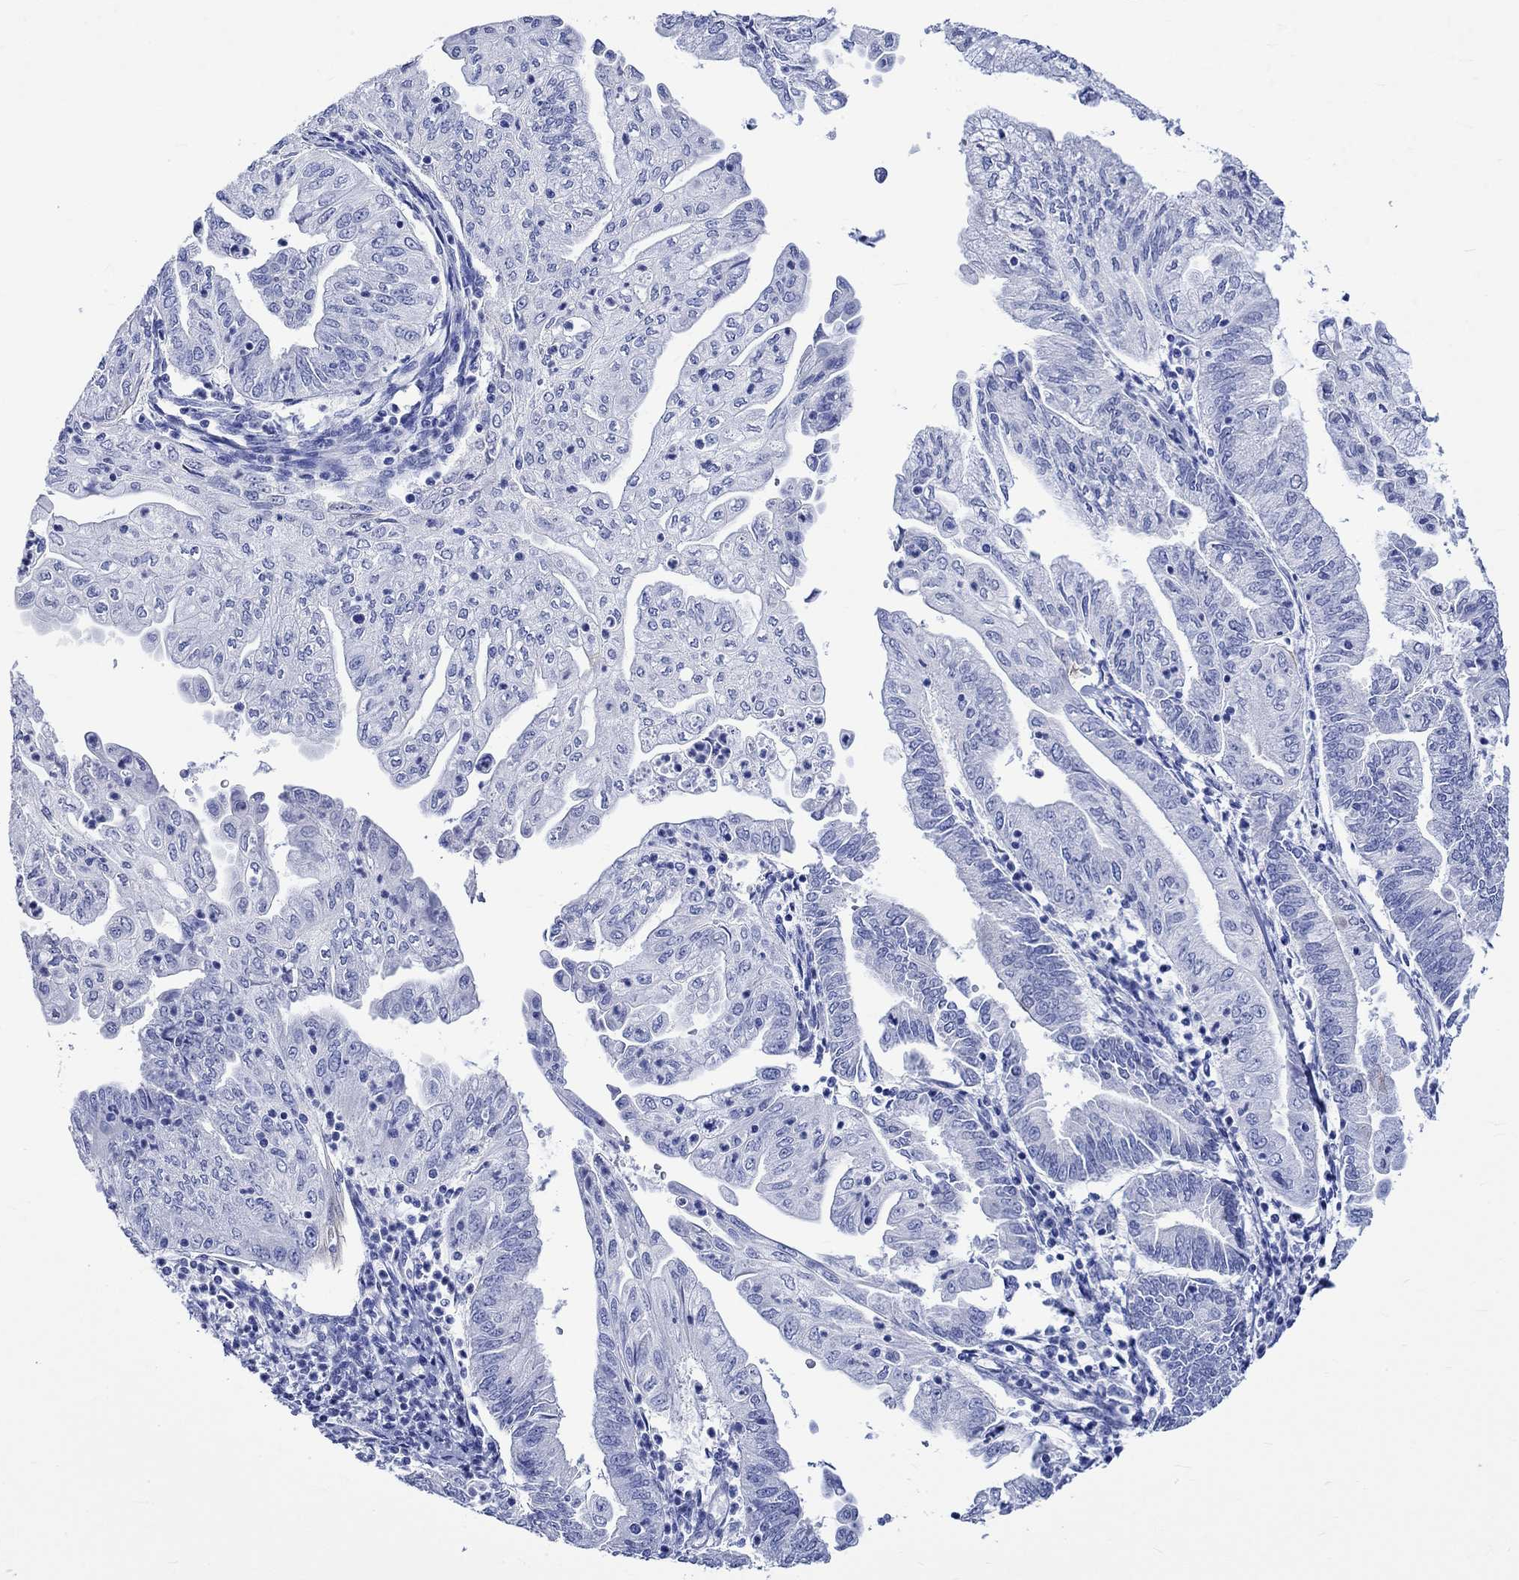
{"staining": {"intensity": "negative", "quantity": "none", "location": "none"}, "tissue": "endometrial cancer", "cell_type": "Tumor cells", "image_type": "cancer", "snomed": [{"axis": "morphology", "description": "Adenocarcinoma, NOS"}, {"axis": "topography", "description": "Endometrium"}], "caption": "This is a histopathology image of IHC staining of adenocarcinoma (endometrial), which shows no staining in tumor cells.", "gene": "CRYAB", "patient": {"sex": "female", "age": 55}}